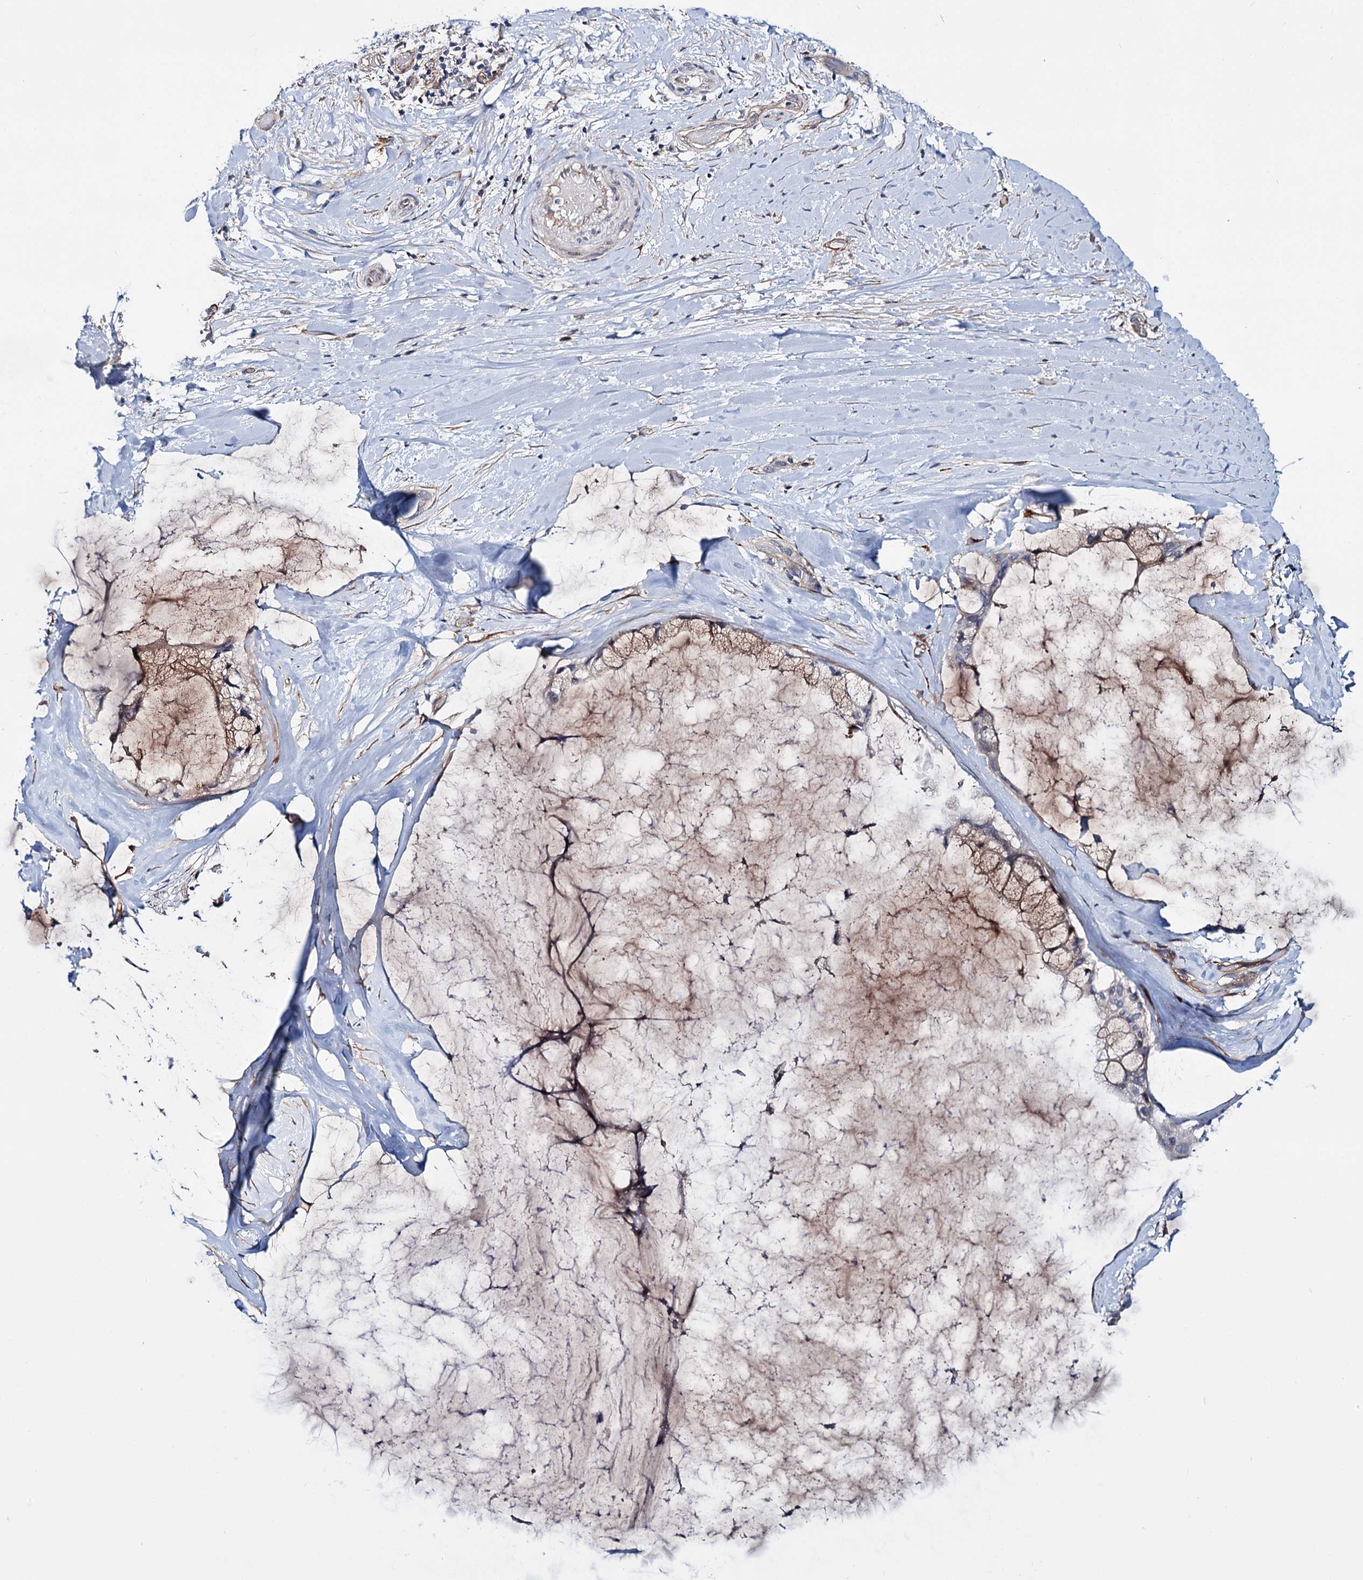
{"staining": {"intensity": "moderate", "quantity": ">75%", "location": "cytoplasmic/membranous"}, "tissue": "ovarian cancer", "cell_type": "Tumor cells", "image_type": "cancer", "snomed": [{"axis": "morphology", "description": "Cystadenocarcinoma, mucinous, NOS"}, {"axis": "topography", "description": "Ovary"}], "caption": "High-power microscopy captured an immunohistochemistry micrograph of ovarian cancer (mucinous cystadenocarcinoma), revealing moderate cytoplasmic/membranous expression in approximately >75% of tumor cells.", "gene": "PTDSS2", "patient": {"sex": "female", "age": 39}}